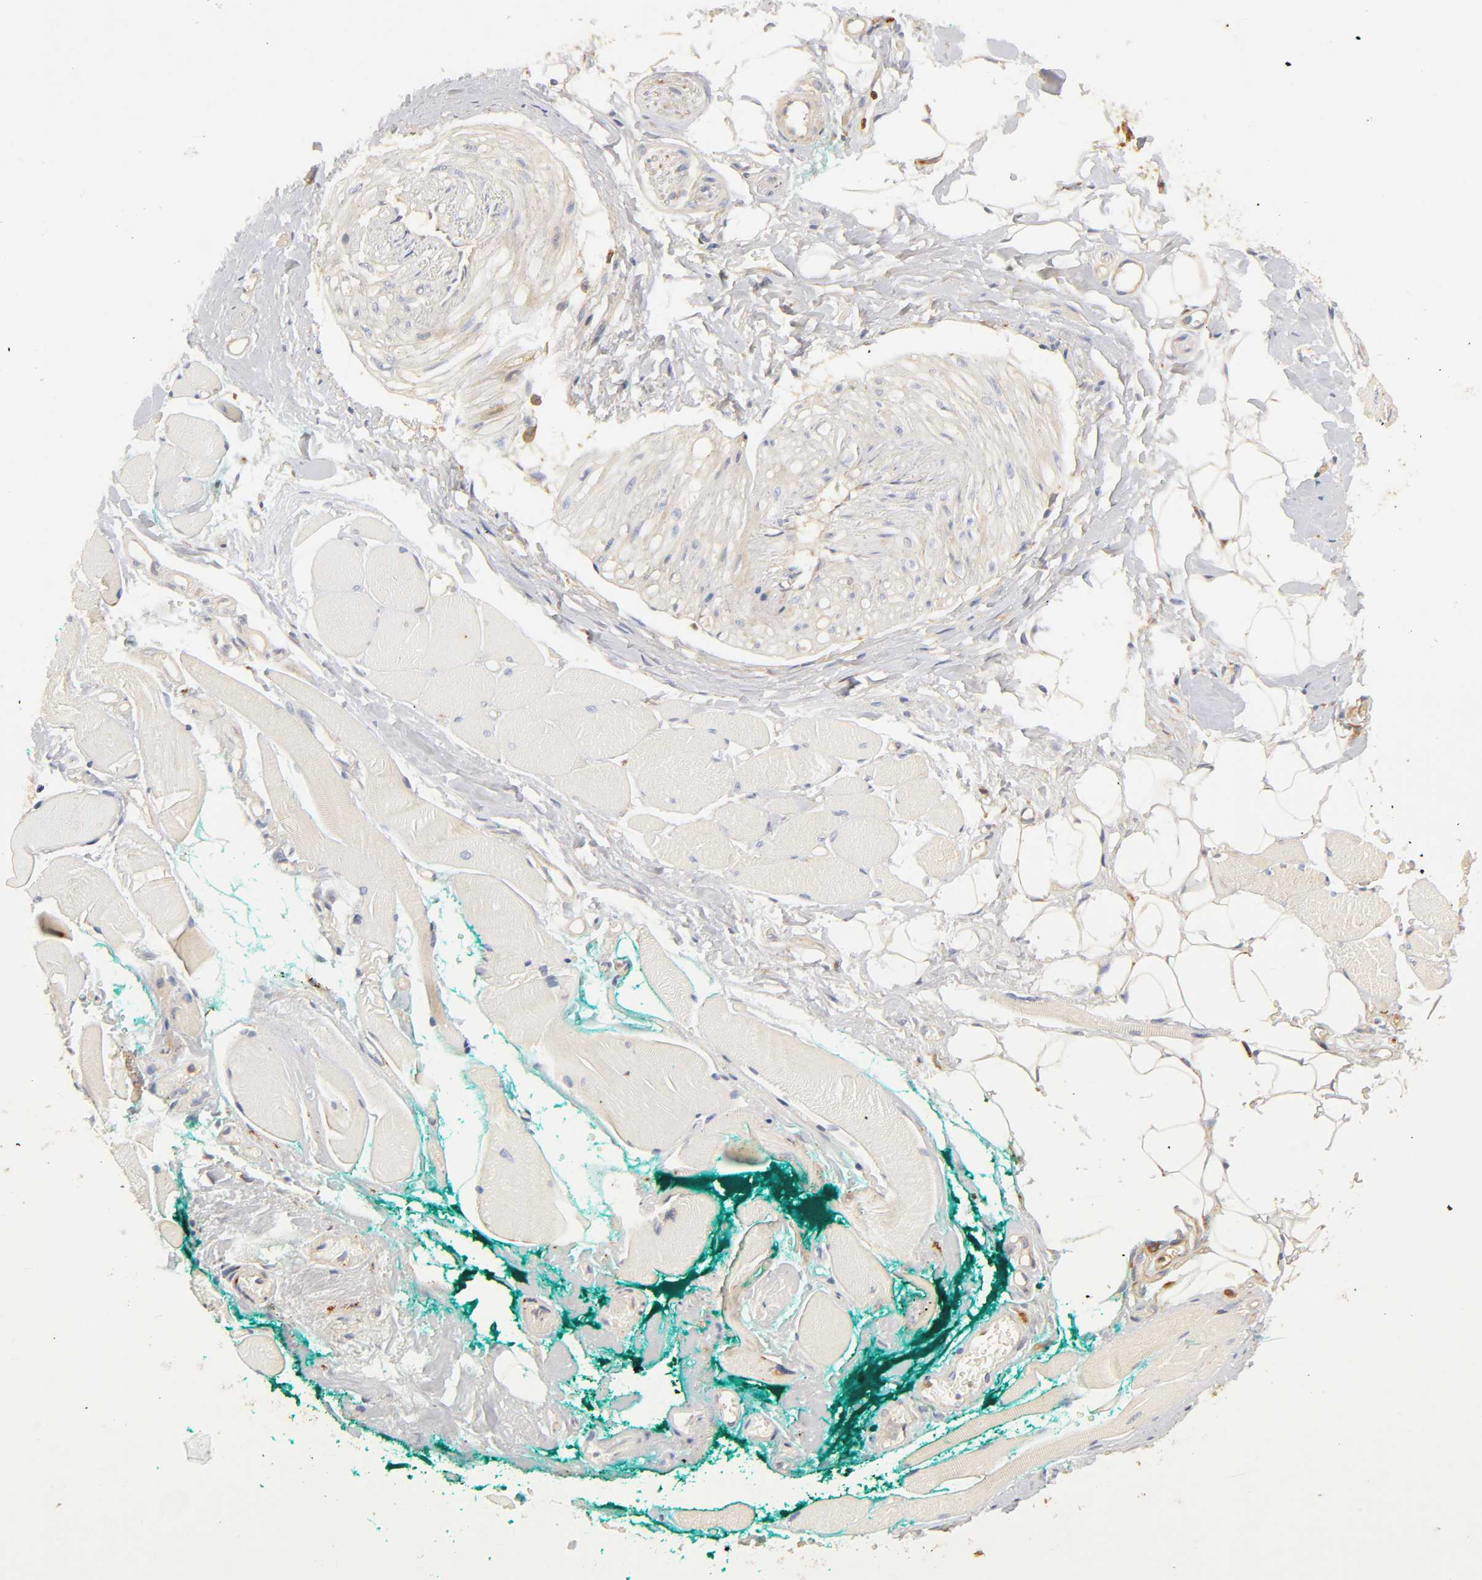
{"staining": {"intensity": "negative", "quantity": "none", "location": "none"}, "tissue": "skeletal muscle", "cell_type": "Myocytes", "image_type": "normal", "snomed": [{"axis": "morphology", "description": "Normal tissue, NOS"}, {"axis": "topography", "description": "Skeletal muscle"}, {"axis": "topography", "description": "Peripheral nerve tissue"}], "caption": "DAB immunohistochemical staining of unremarkable skeletal muscle reveals no significant expression in myocytes.", "gene": "RHOA", "patient": {"sex": "female", "age": 84}}